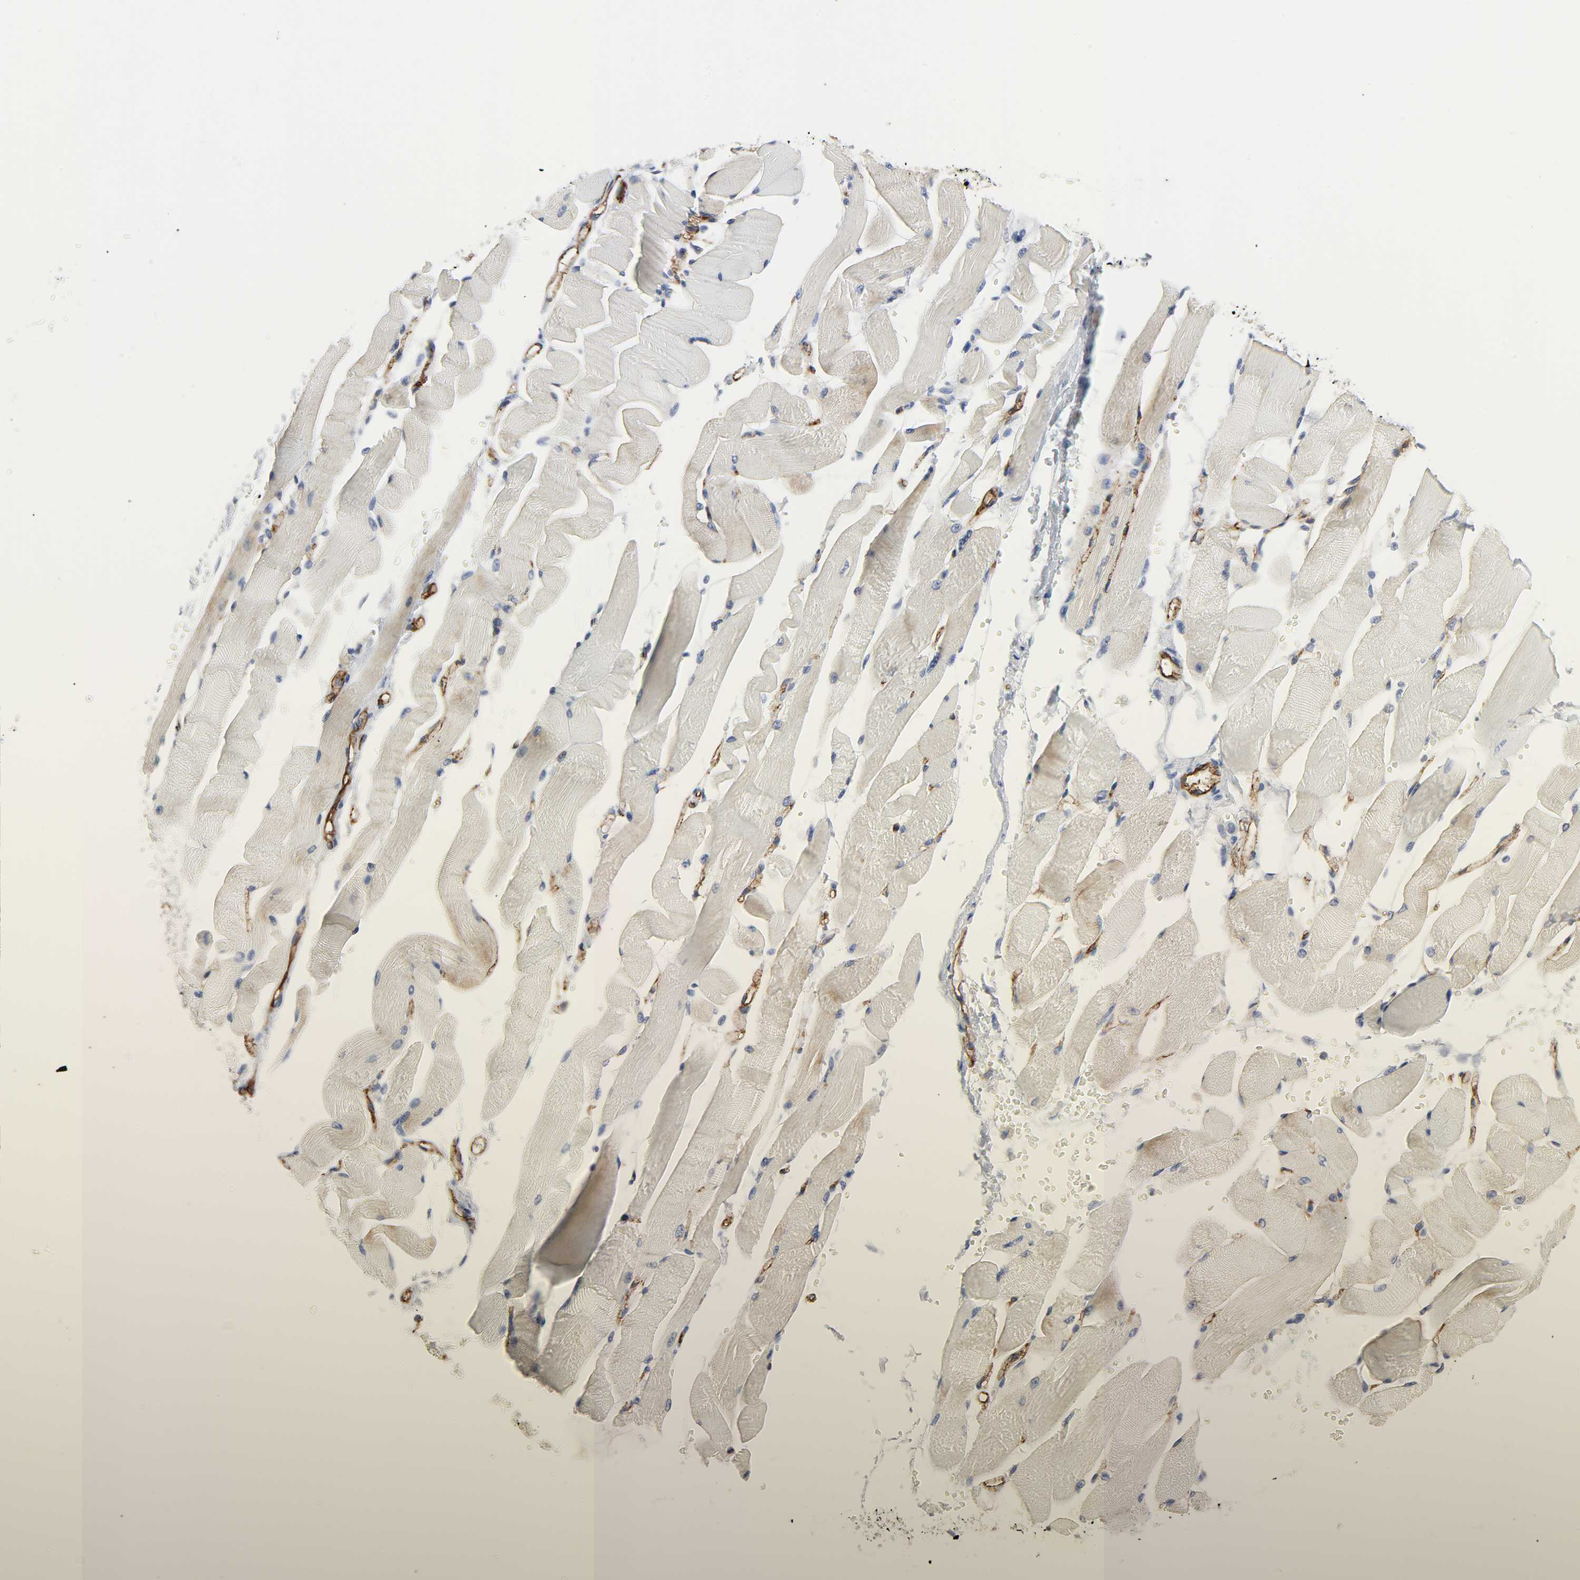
{"staining": {"intensity": "weak", "quantity": ">75%", "location": "cytoplasmic/membranous"}, "tissue": "skeletal muscle", "cell_type": "Myocytes", "image_type": "normal", "snomed": [{"axis": "morphology", "description": "Normal tissue, NOS"}, {"axis": "topography", "description": "Skeletal muscle"}, {"axis": "topography", "description": "Peripheral nerve tissue"}], "caption": "High-magnification brightfield microscopy of unremarkable skeletal muscle stained with DAB (brown) and counterstained with hematoxylin (blue). myocytes exhibit weak cytoplasmic/membranous expression is identified in approximately>75% of cells. (brown staining indicates protein expression, while blue staining denotes nuclei).", "gene": "PECAM1", "patient": {"sex": "female", "age": 84}}